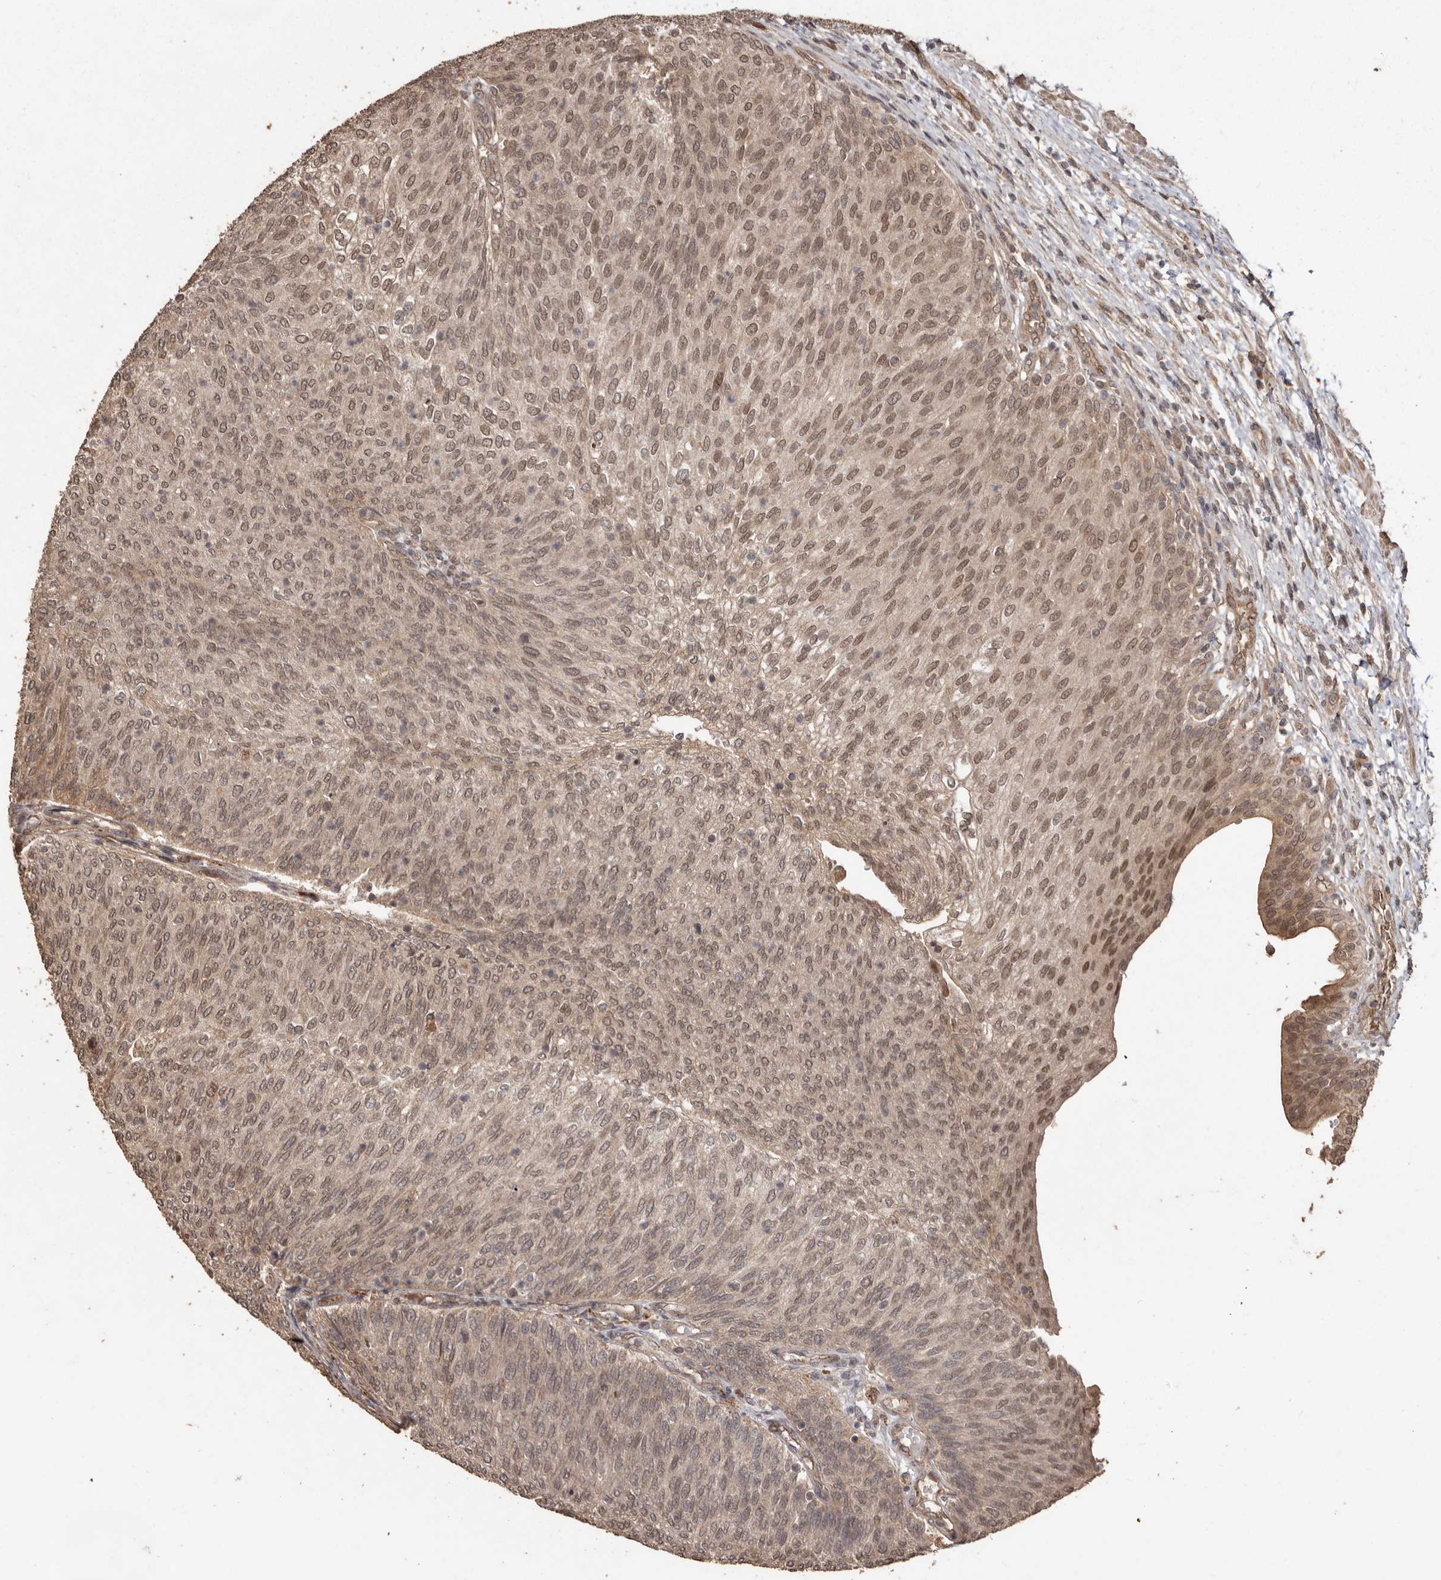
{"staining": {"intensity": "moderate", "quantity": ">75%", "location": "nuclear"}, "tissue": "urothelial cancer", "cell_type": "Tumor cells", "image_type": "cancer", "snomed": [{"axis": "morphology", "description": "Urothelial carcinoma, Low grade"}, {"axis": "topography", "description": "Urinary bladder"}], "caption": "This photomicrograph demonstrates IHC staining of low-grade urothelial carcinoma, with medium moderate nuclear staining in approximately >75% of tumor cells.", "gene": "NUP43", "patient": {"sex": "female", "age": 79}}